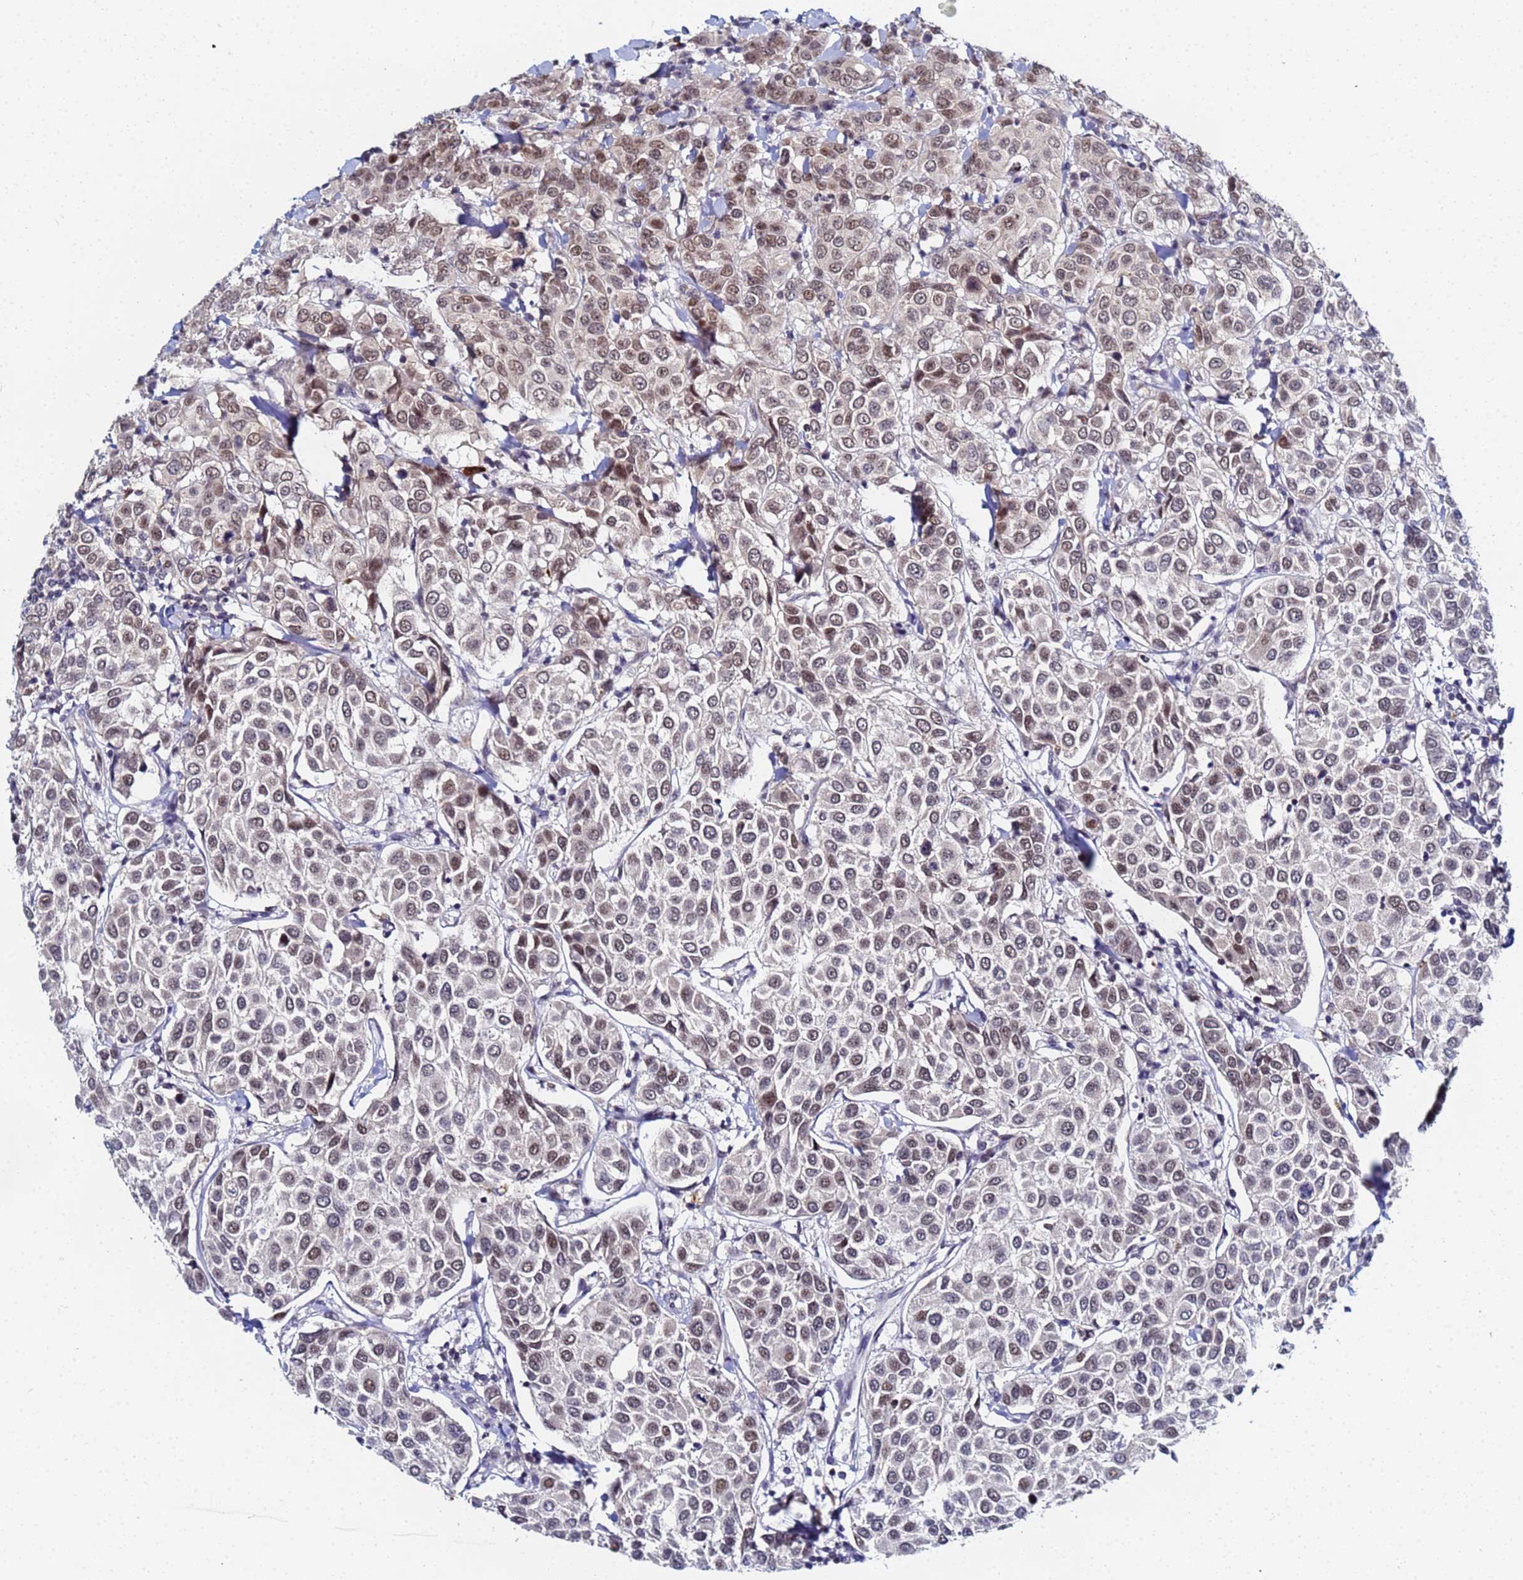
{"staining": {"intensity": "moderate", "quantity": ">75%", "location": "nuclear"}, "tissue": "breast cancer", "cell_type": "Tumor cells", "image_type": "cancer", "snomed": [{"axis": "morphology", "description": "Duct carcinoma"}, {"axis": "topography", "description": "Breast"}], "caption": "Moderate nuclear protein staining is appreciated in approximately >75% of tumor cells in infiltrating ductal carcinoma (breast).", "gene": "MTCL1", "patient": {"sex": "female", "age": 55}}